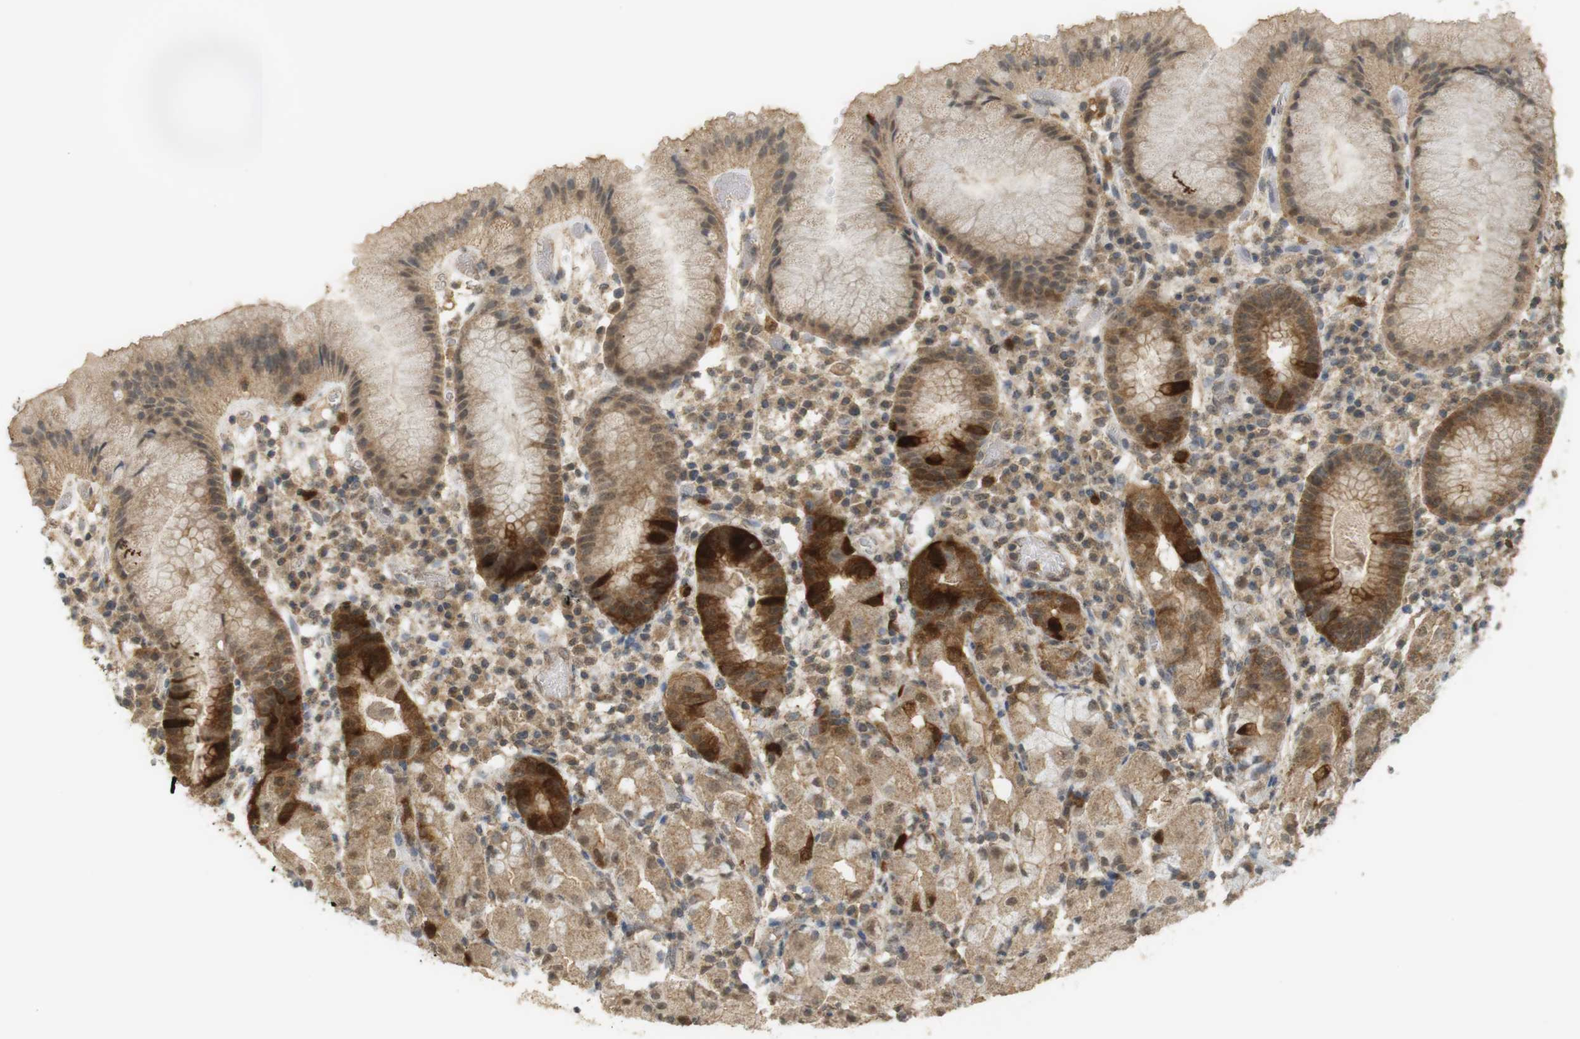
{"staining": {"intensity": "strong", "quantity": "<25%", "location": "cytoplasmic/membranous,nuclear"}, "tissue": "stomach", "cell_type": "Glandular cells", "image_type": "normal", "snomed": [{"axis": "morphology", "description": "Normal tissue, NOS"}, {"axis": "topography", "description": "Stomach"}, {"axis": "topography", "description": "Stomach, lower"}], "caption": "A micrograph of stomach stained for a protein displays strong cytoplasmic/membranous,nuclear brown staining in glandular cells. (DAB IHC, brown staining for protein, blue staining for nuclei).", "gene": "TTK", "patient": {"sex": "female", "age": 75}}